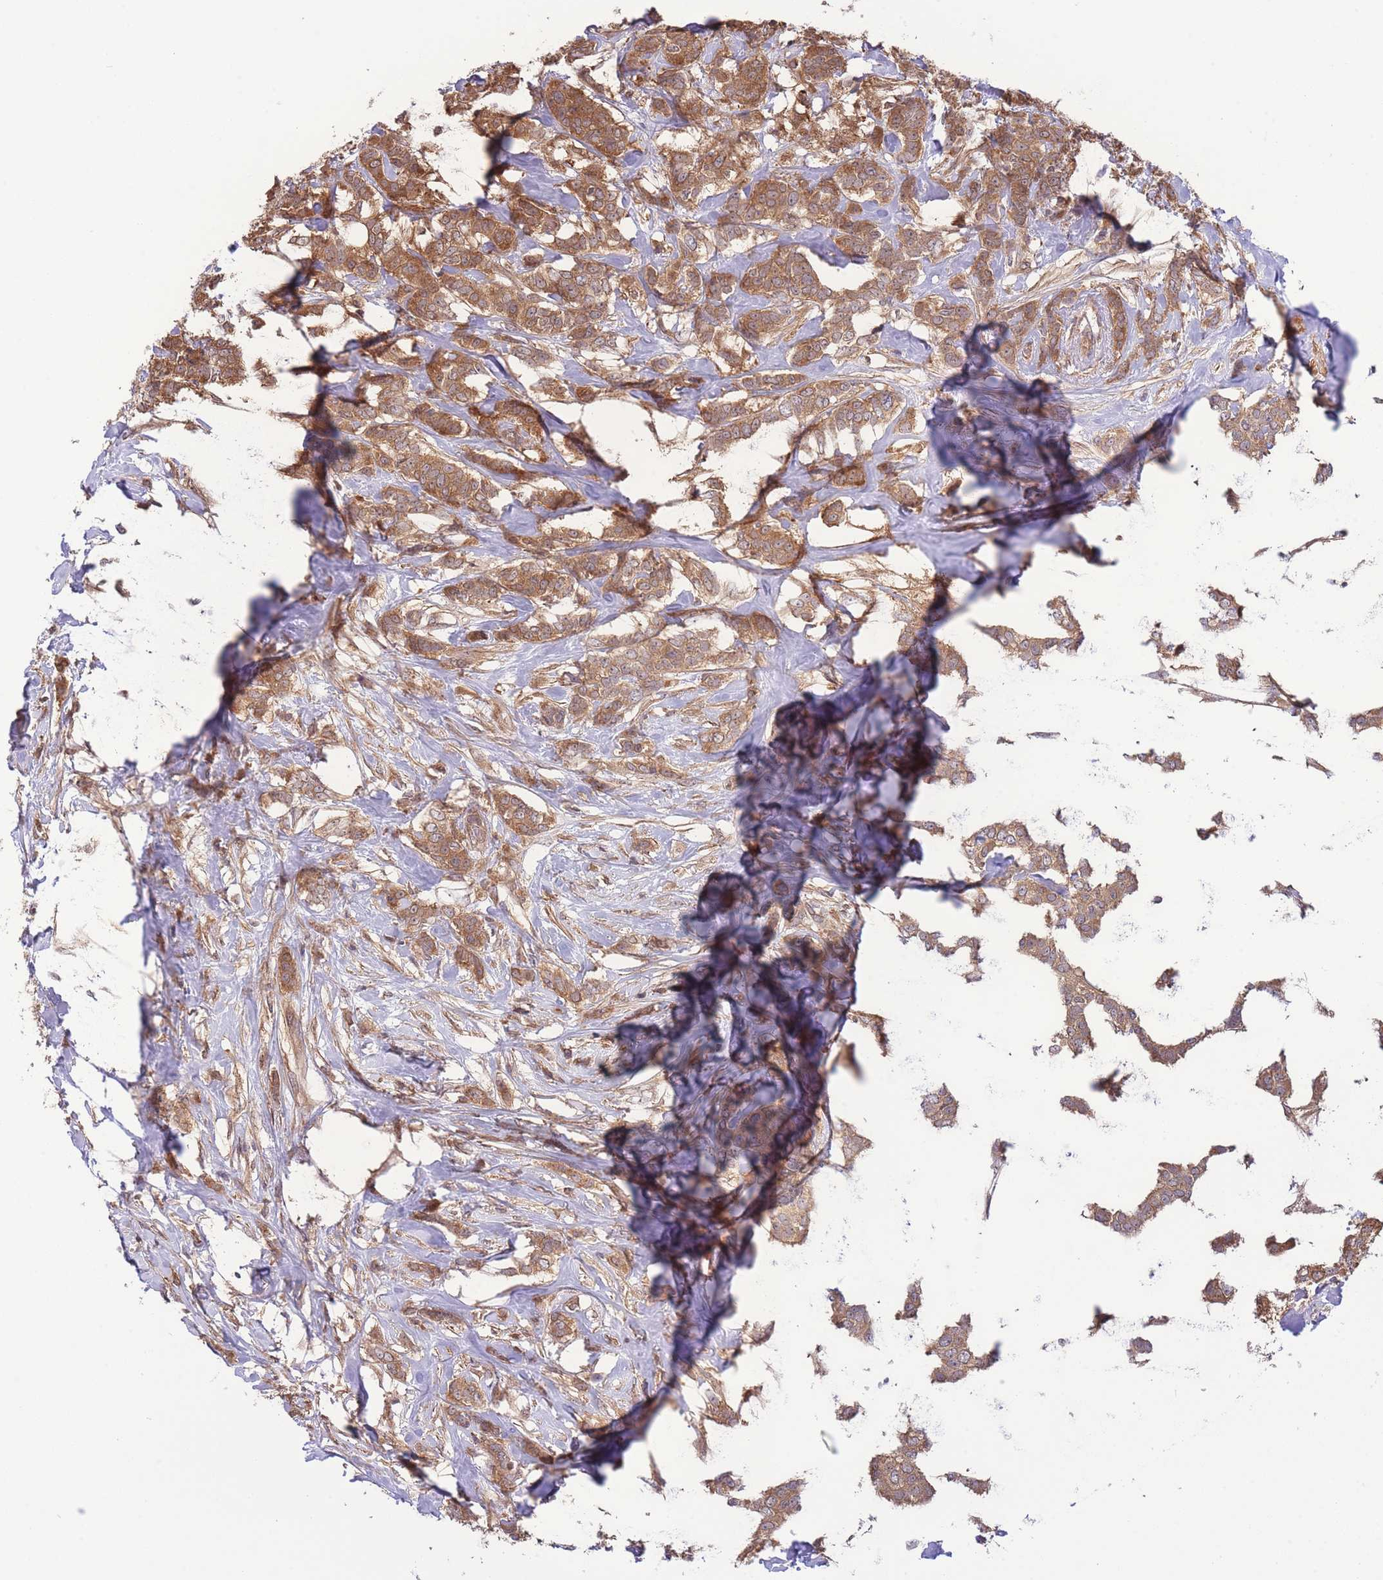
{"staining": {"intensity": "moderate", "quantity": ">75%", "location": "cytoplasmic/membranous"}, "tissue": "breast cancer", "cell_type": "Tumor cells", "image_type": "cancer", "snomed": [{"axis": "morphology", "description": "Duct carcinoma"}, {"axis": "topography", "description": "Breast"}], "caption": "There is medium levels of moderate cytoplasmic/membranous expression in tumor cells of invasive ductal carcinoma (breast), as demonstrated by immunohistochemical staining (brown color).", "gene": "ZNF304", "patient": {"sex": "female", "age": 72}}